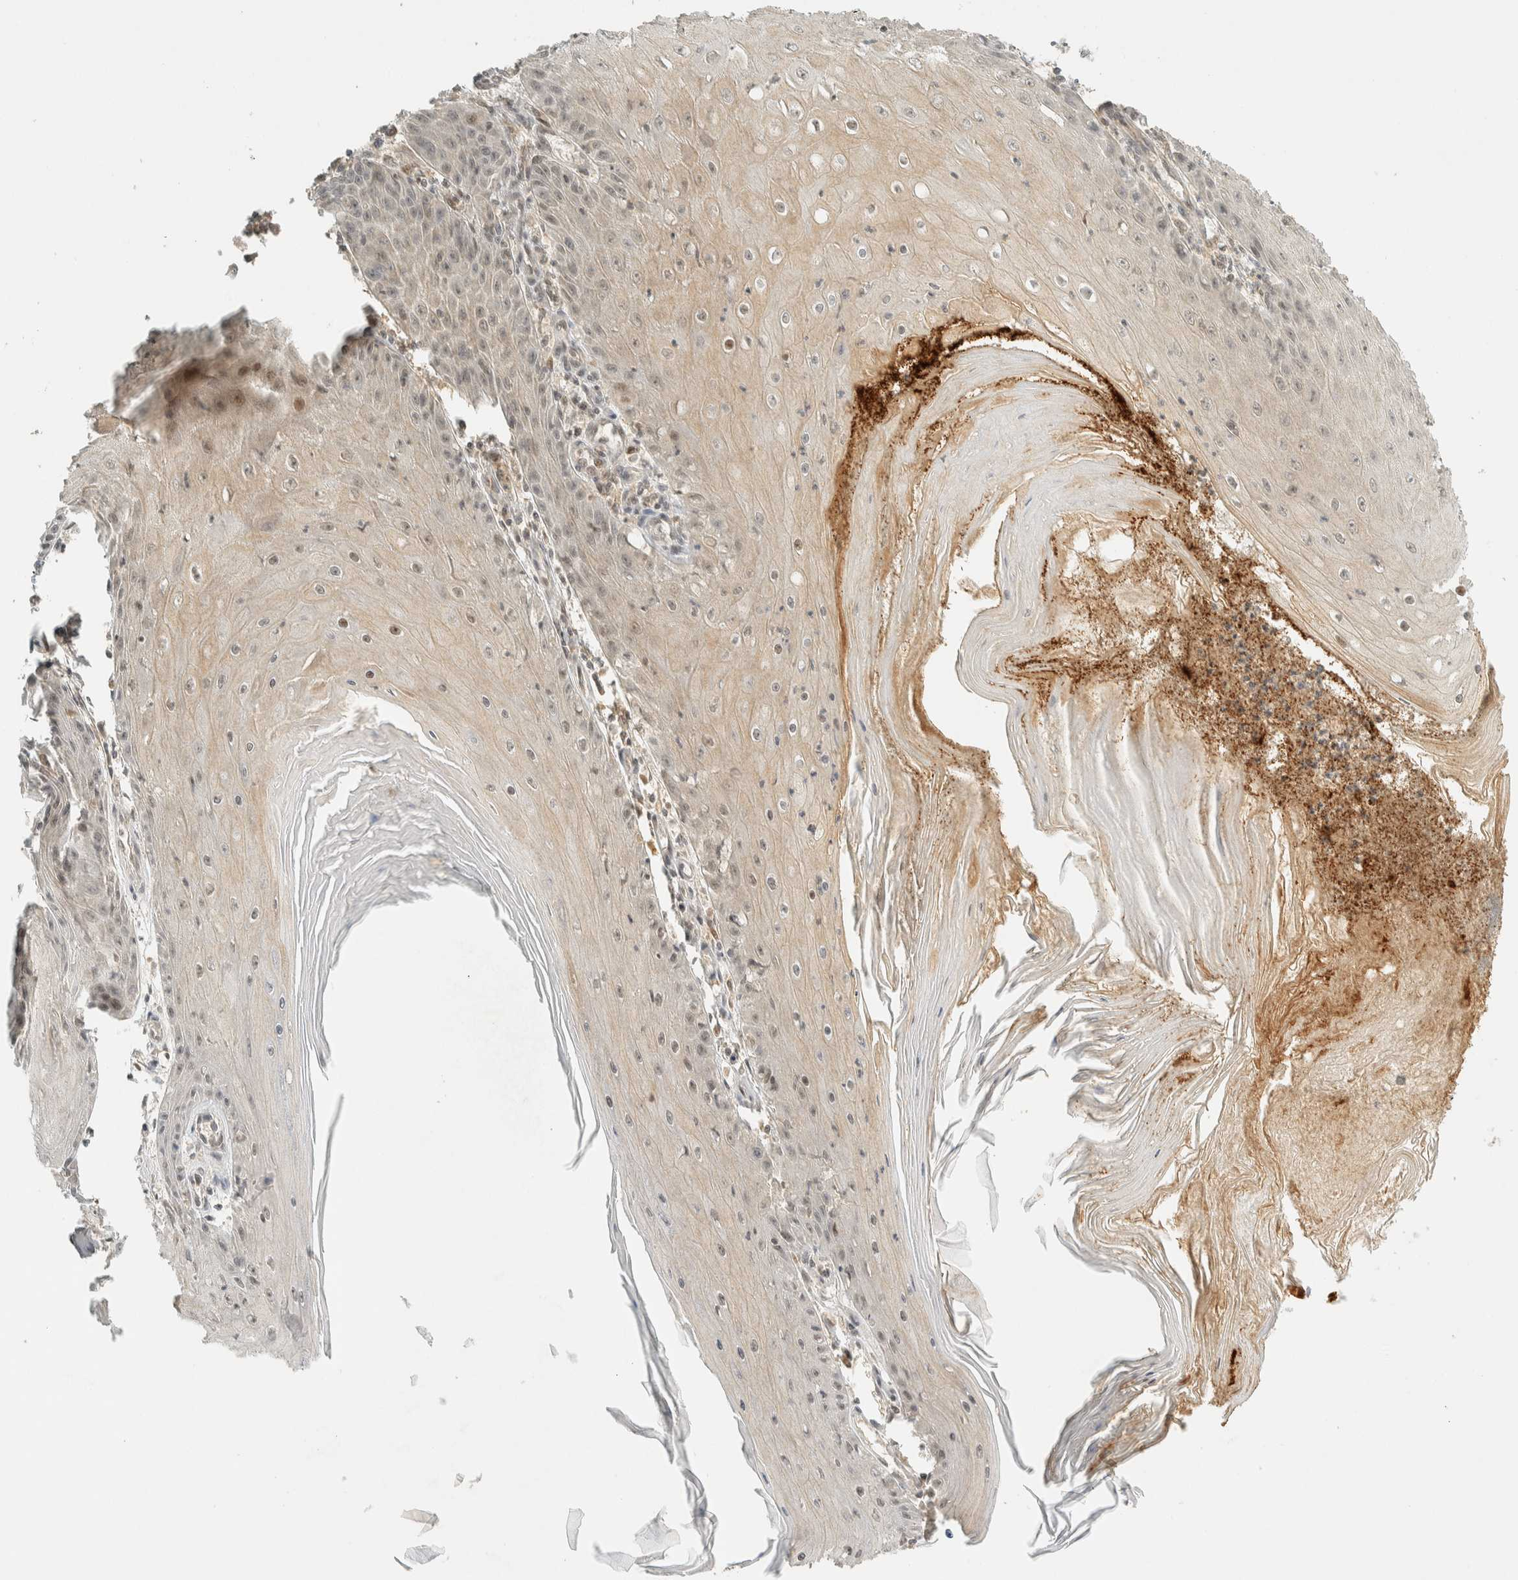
{"staining": {"intensity": "weak", "quantity": "<25%", "location": "cytoplasmic/membranous,nuclear"}, "tissue": "skin cancer", "cell_type": "Tumor cells", "image_type": "cancer", "snomed": [{"axis": "morphology", "description": "Squamous cell carcinoma, NOS"}, {"axis": "topography", "description": "Skin"}], "caption": "DAB immunohistochemical staining of skin cancer (squamous cell carcinoma) displays no significant expression in tumor cells.", "gene": "KIFAP3", "patient": {"sex": "female", "age": 73}}